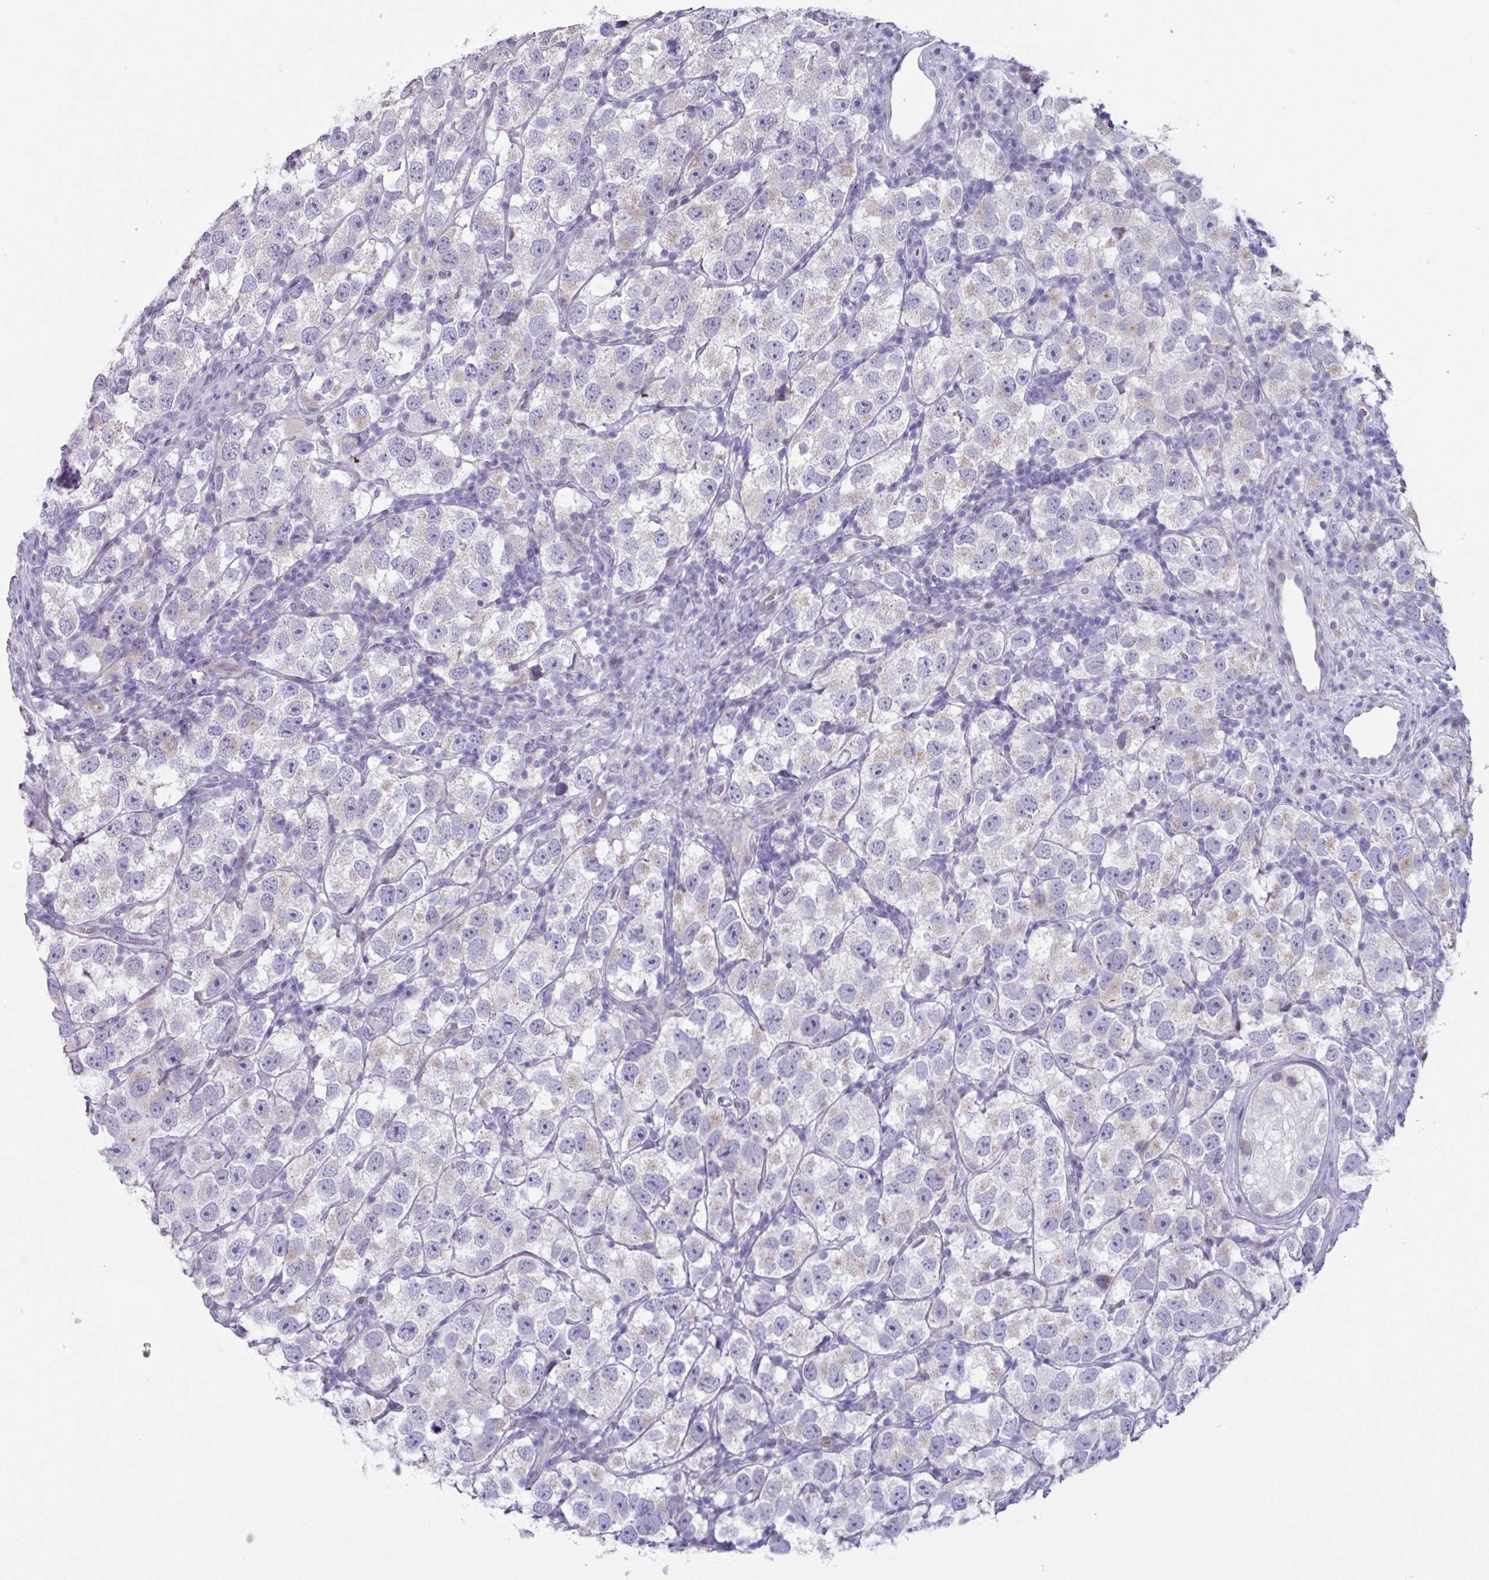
{"staining": {"intensity": "weak", "quantity": "<25%", "location": "cytoplasmic/membranous"}, "tissue": "testis cancer", "cell_type": "Tumor cells", "image_type": "cancer", "snomed": [{"axis": "morphology", "description": "Seminoma, NOS"}, {"axis": "topography", "description": "Testis"}], "caption": "Photomicrograph shows no protein positivity in tumor cells of seminoma (testis) tissue.", "gene": "ADGRE1", "patient": {"sex": "male", "age": 26}}